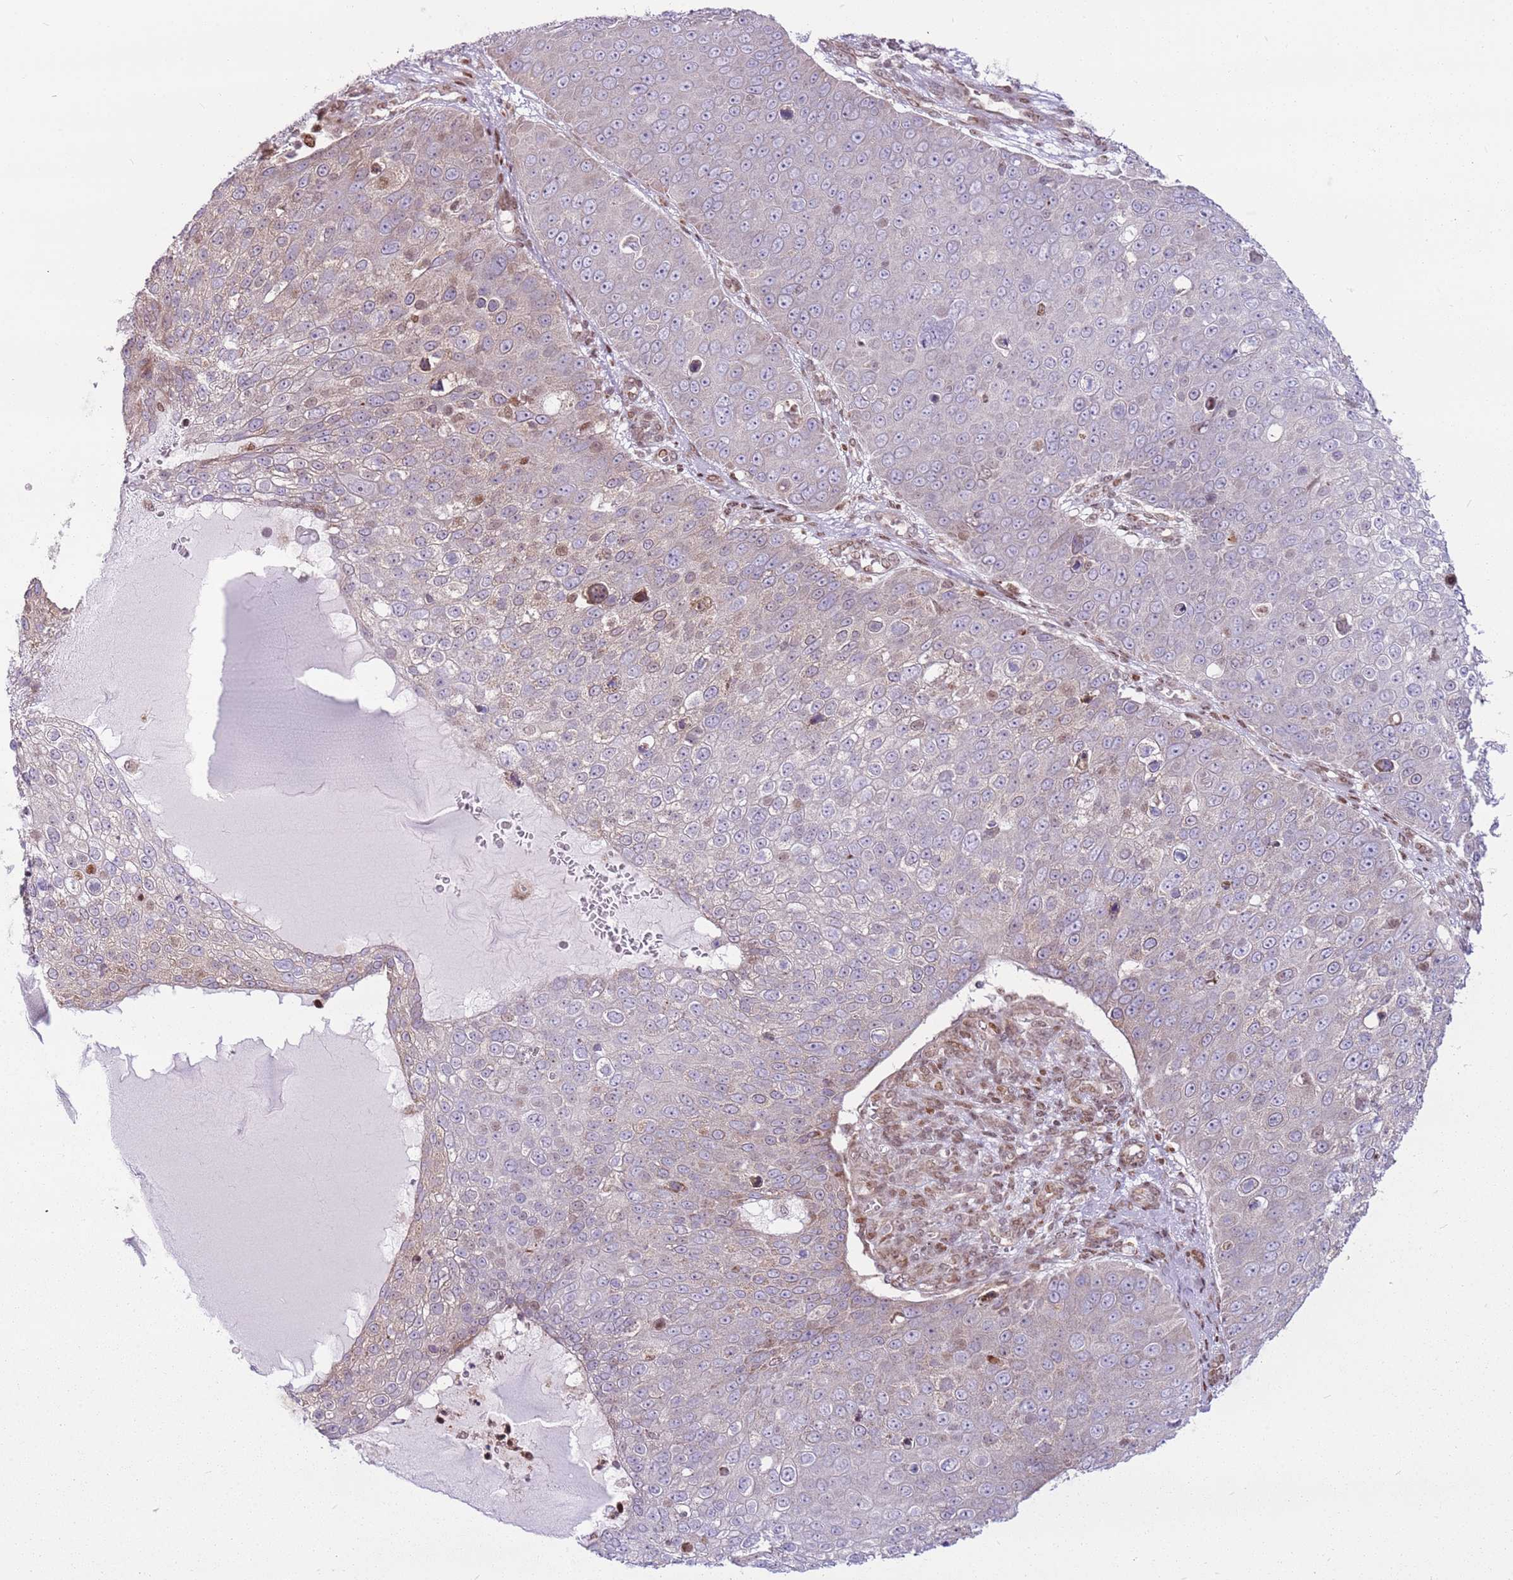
{"staining": {"intensity": "weak", "quantity": "<25%", "location": "cytoplasmic/membranous"}, "tissue": "skin cancer", "cell_type": "Tumor cells", "image_type": "cancer", "snomed": [{"axis": "morphology", "description": "Squamous cell carcinoma, NOS"}, {"axis": "topography", "description": "Skin"}], "caption": "There is no significant staining in tumor cells of squamous cell carcinoma (skin).", "gene": "PCTP", "patient": {"sex": "male", "age": 71}}